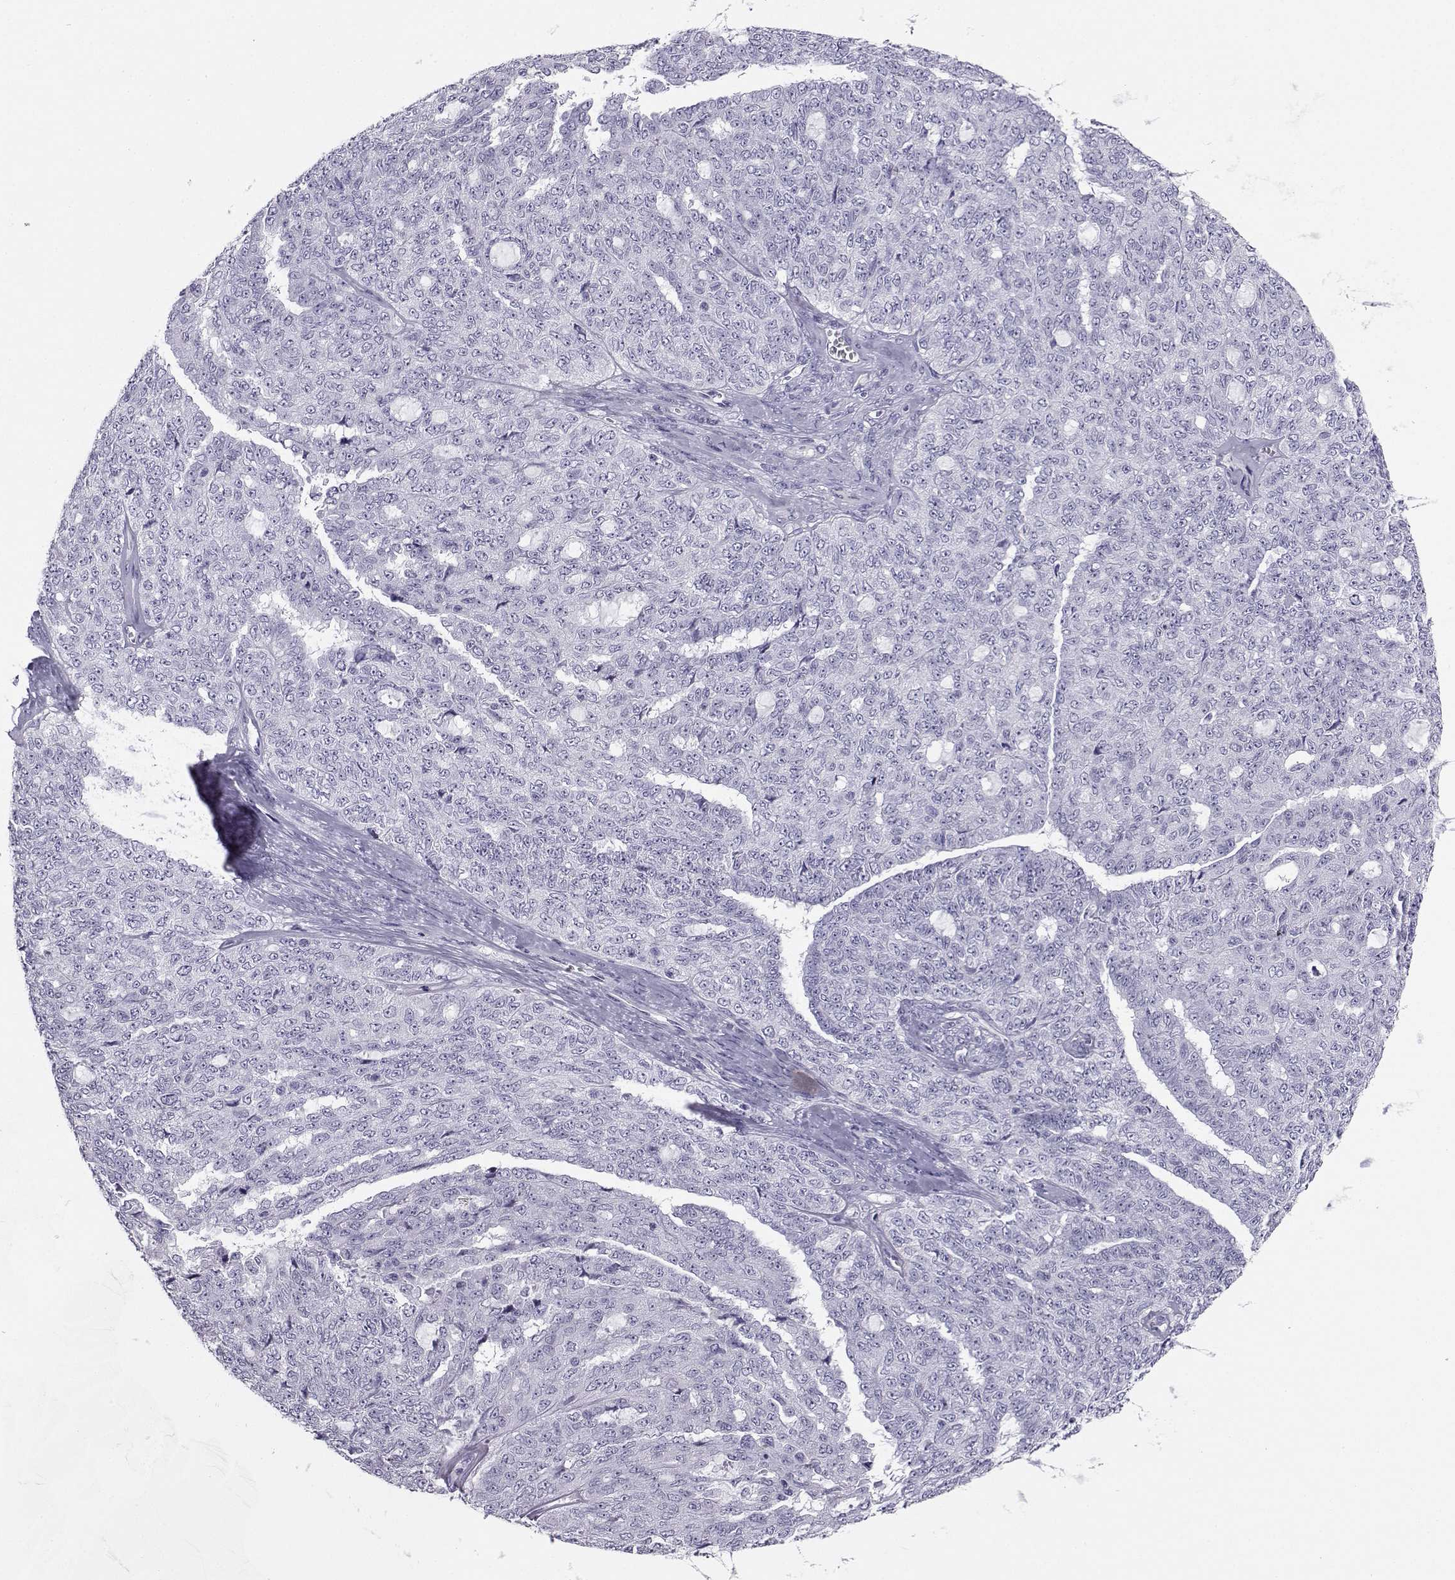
{"staining": {"intensity": "negative", "quantity": "none", "location": "none"}, "tissue": "ovarian cancer", "cell_type": "Tumor cells", "image_type": "cancer", "snomed": [{"axis": "morphology", "description": "Cystadenocarcinoma, serous, NOS"}, {"axis": "topography", "description": "Ovary"}], "caption": "A high-resolution histopathology image shows immunohistochemistry (IHC) staining of ovarian cancer, which demonstrates no significant expression in tumor cells. (Brightfield microscopy of DAB immunohistochemistry (IHC) at high magnification).", "gene": "SST", "patient": {"sex": "female", "age": 71}}